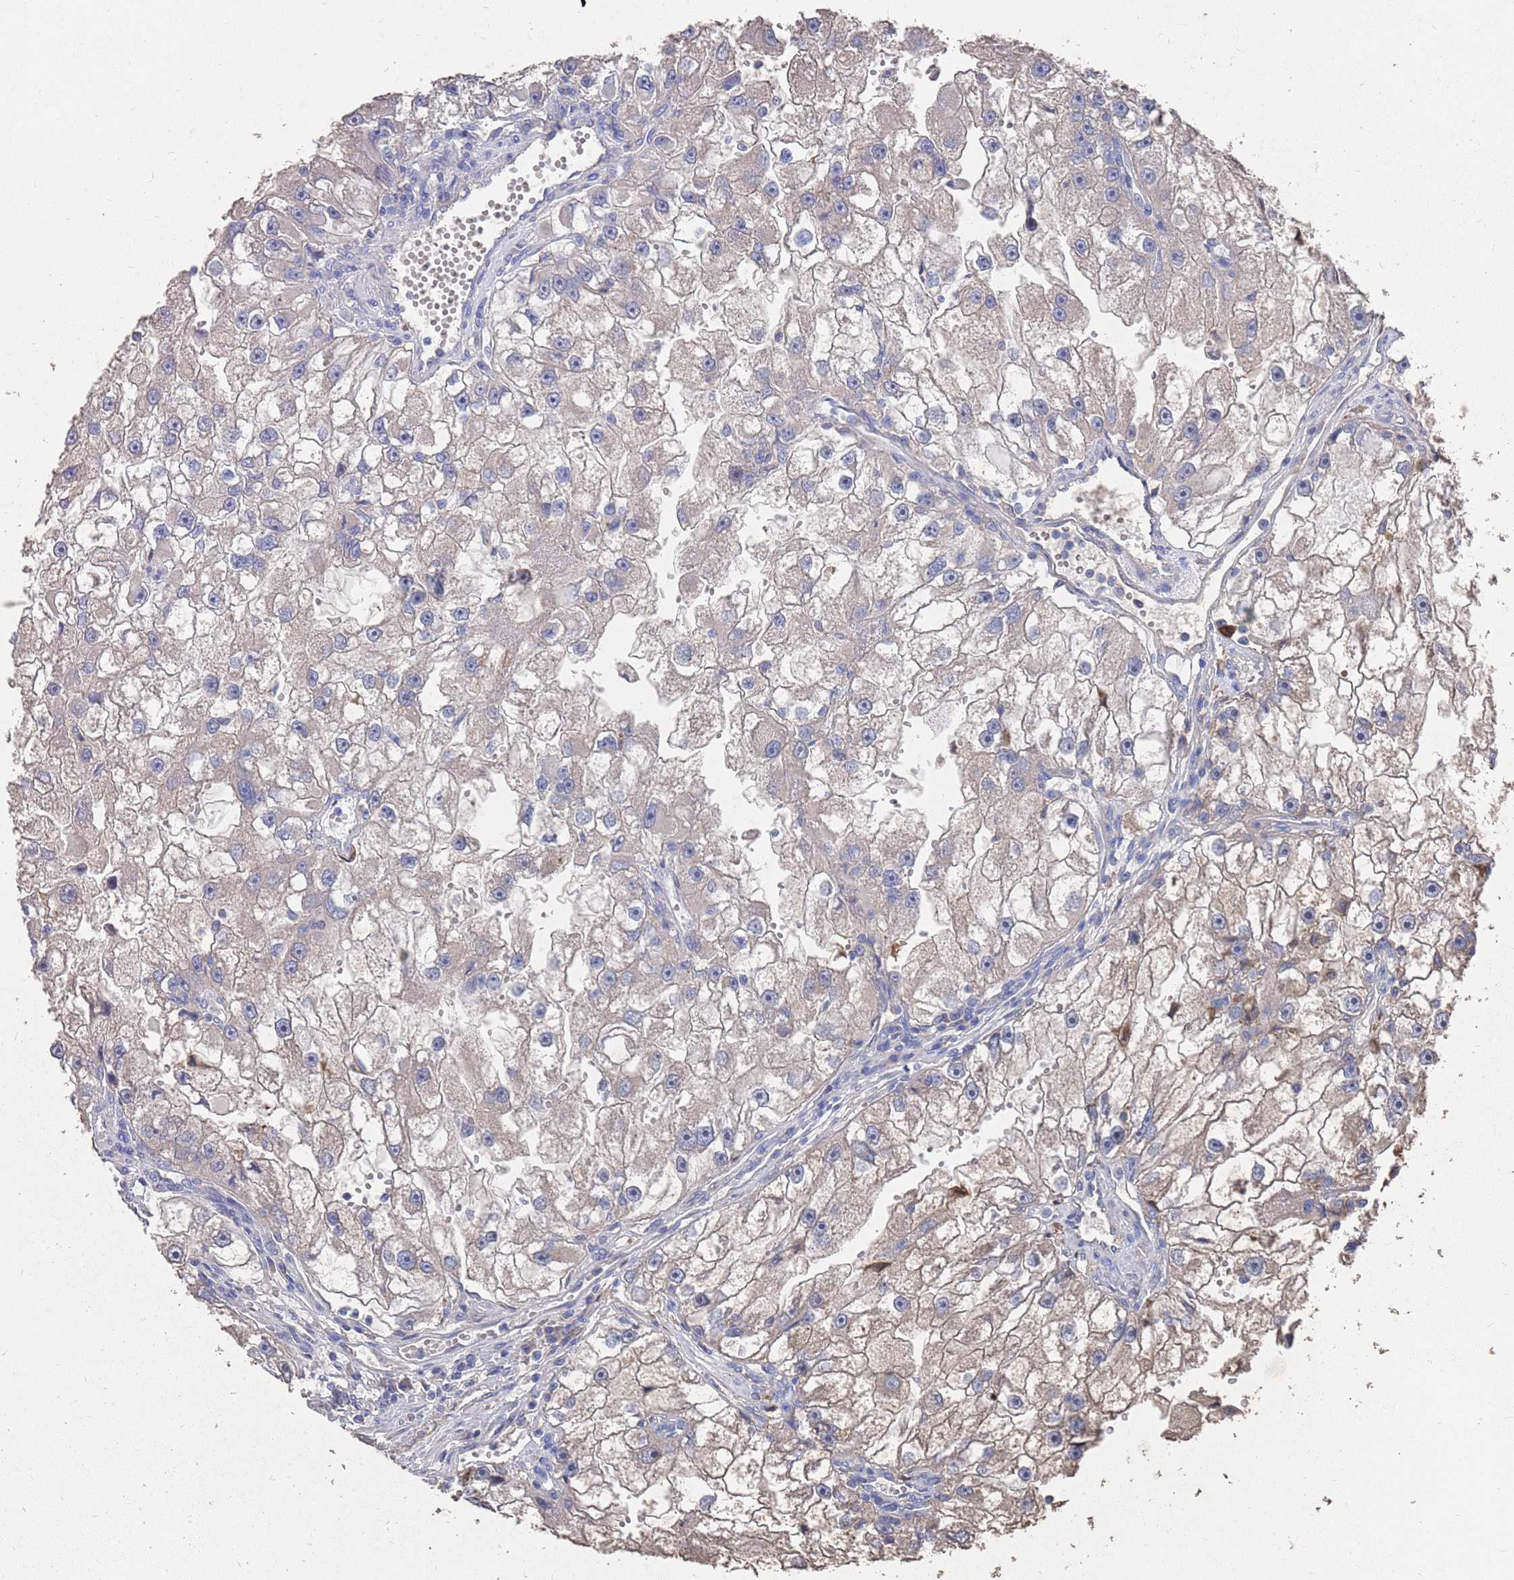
{"staining": {"intensity": "negative", "quantity": "none", "location": "none"}, "tissue": "renal cancer", "cell_type": "Tumor cells", "image_type": "cancer", "snomed": [{"axis": "morphology", "description": "Adenocarcinoma, NOS"}, {"axis": "topography", "description": "Kidney"}], "caption": "Renal cancer (adenocarcinoma) was stained to show a protein in brown. There is no significant staining in tumor cells.", "gene": "BTBD18", "patient": {"sex": "male", "age": 63}}